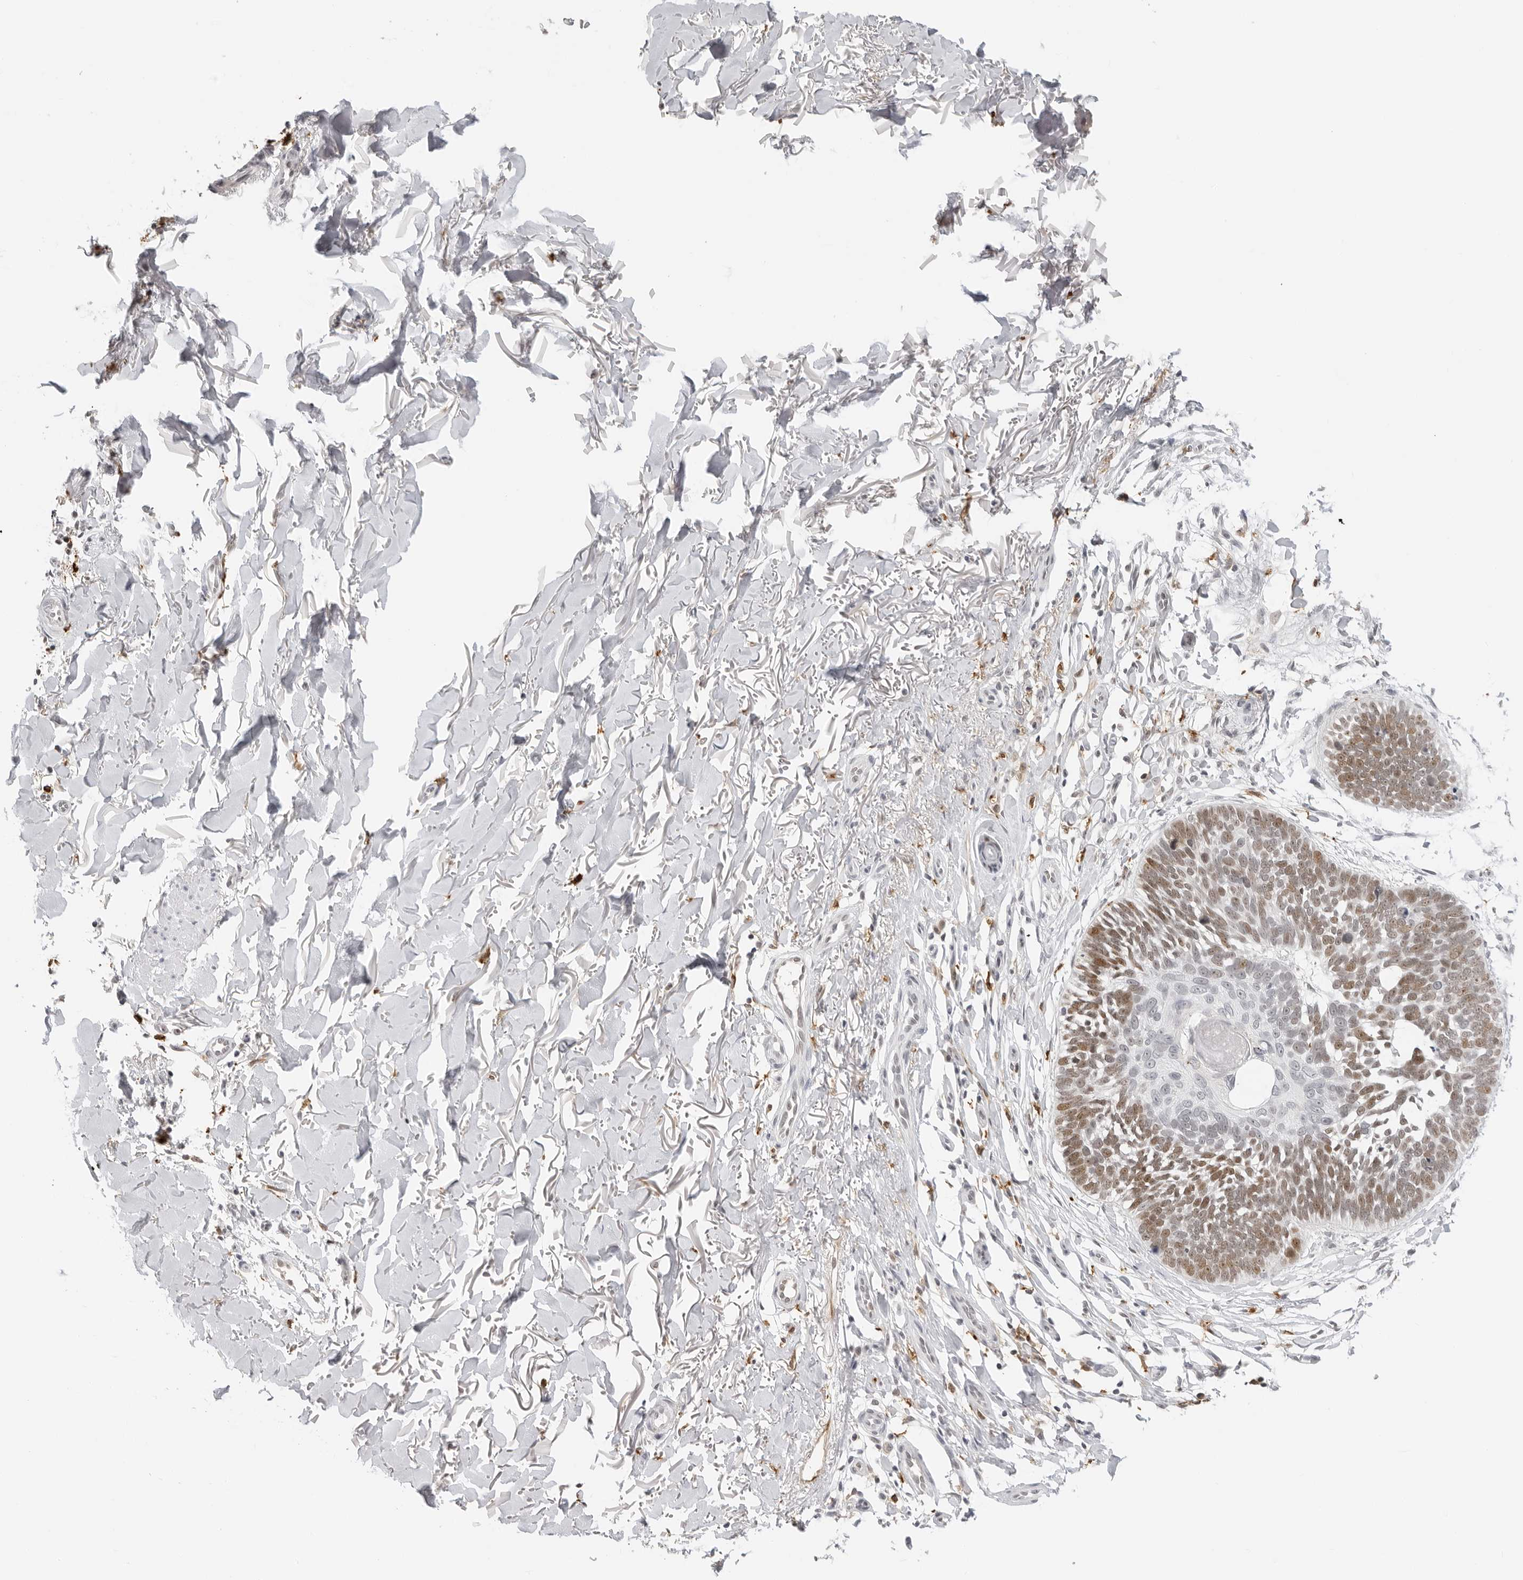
{"staining": {"intensity": "moderate", "quantity": ">75%", "location": "nuclear"}, "tissue": "skin cancer", "cell_type": "Tumor cells", "image_type": "cancer", "snomed": [{"axis": "morphology", "description": "Normal tissue, NOS"}, {"axis": "morphology", "description": "Basal cell carcinoma"}, {"axis": "topography", "description": "Skin"}], "caption": "Moderate nuclear protein staining is appreciated in approximately >75% of tumor cells in basal cell carcinoma (skin).", "gene": "MSH6", "patient": {"sex": "male", "age": 77}}